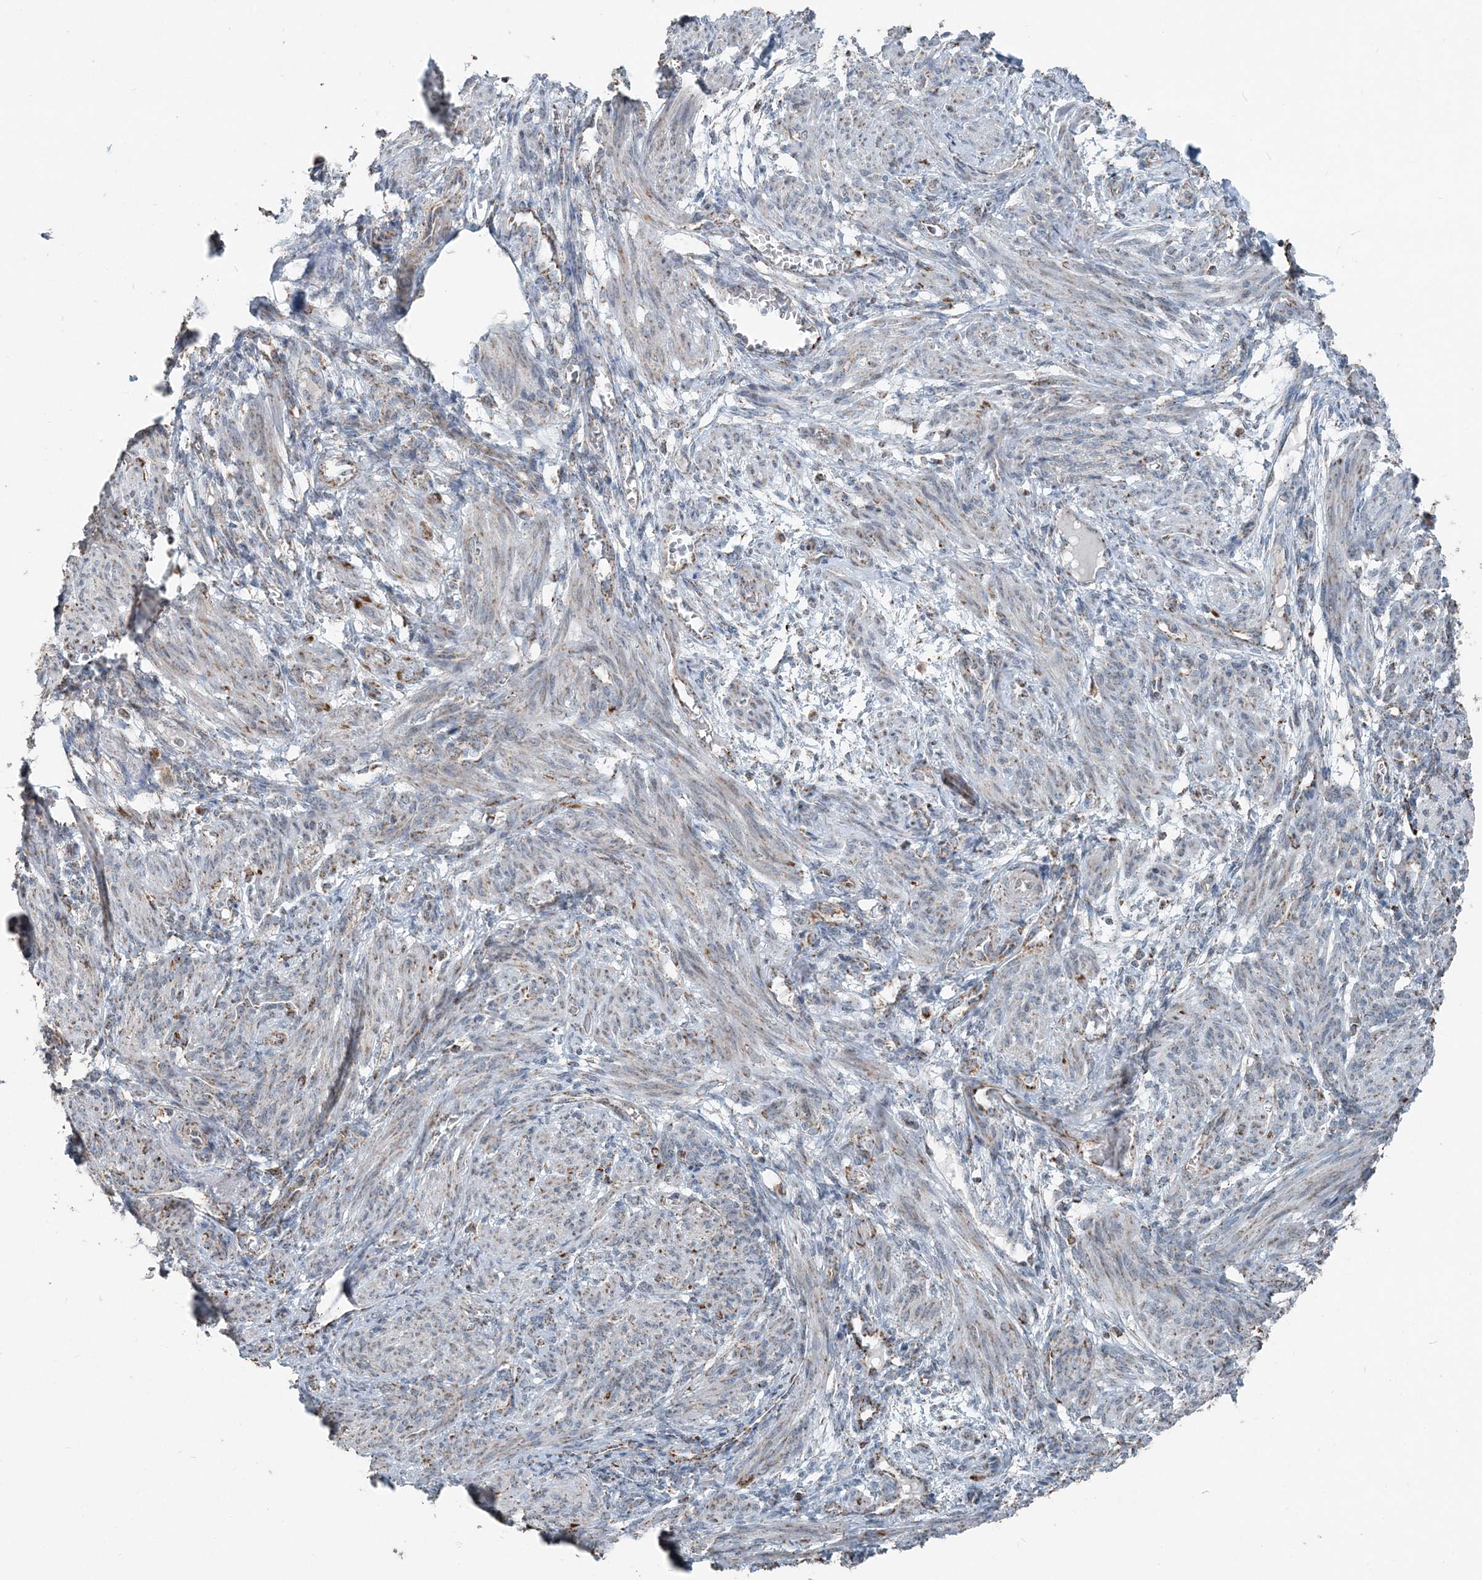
{"staining": {"intensity": "weak", "quantity": ">75%", "location": "cytoplasmic/membranous"}, "tissue": "smooth muscle", "cell_type": "Smooth muscle cells", "image_type": "normal", "snomed": [{"axis": "morphology", "description": "Normal tissue, NOS"}, {"axis": "topography", "description": "Smooth muscle"}], "caption": "Benign smooth muscle demonstrates weak cytoplasmic/membranous staining in about >75% of smooth muscle cells, visualized by immunohistochemistry.", "gene": "SUCLG1", "patient": {"sex": "female", "age": 39}}